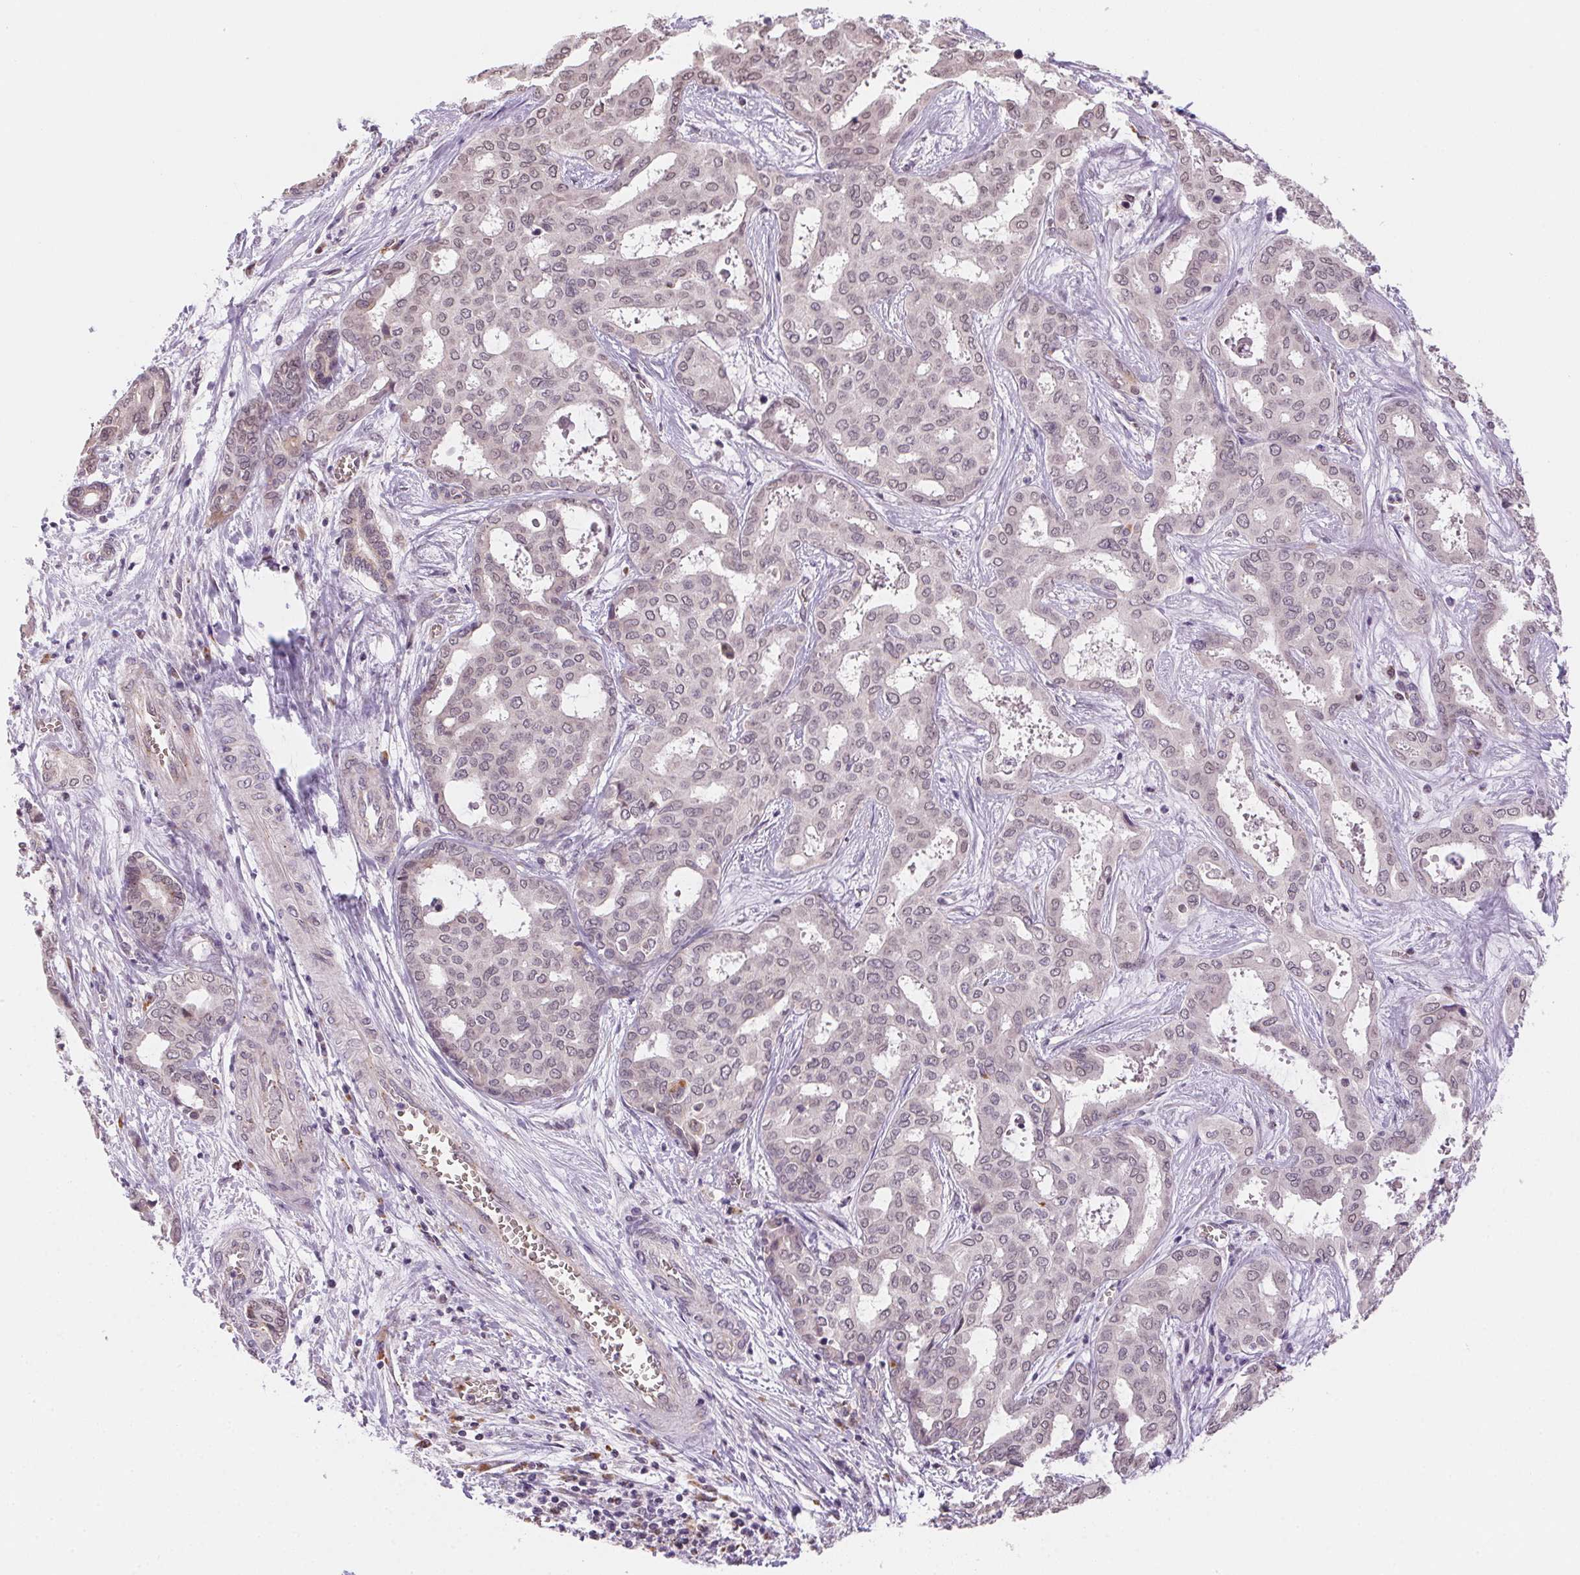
{"staining": {"intensity": "negative", "quantity": "none", "location": "none"}, "tissue": "liver cancer", "cell_type": "Tumor cells", "image_type": "cancer", "snomed": [{"axis": "morphology", "description": "Cholangiocarcinoma"}, {"axis": "topography", "description": "Liver"}], "caption": "Tumor cells are negative for brown protein staining in liver cancer (cholangiocarcinoma).", "gene": "METTL13", "patient": {"sex": "female", "age": 64}}